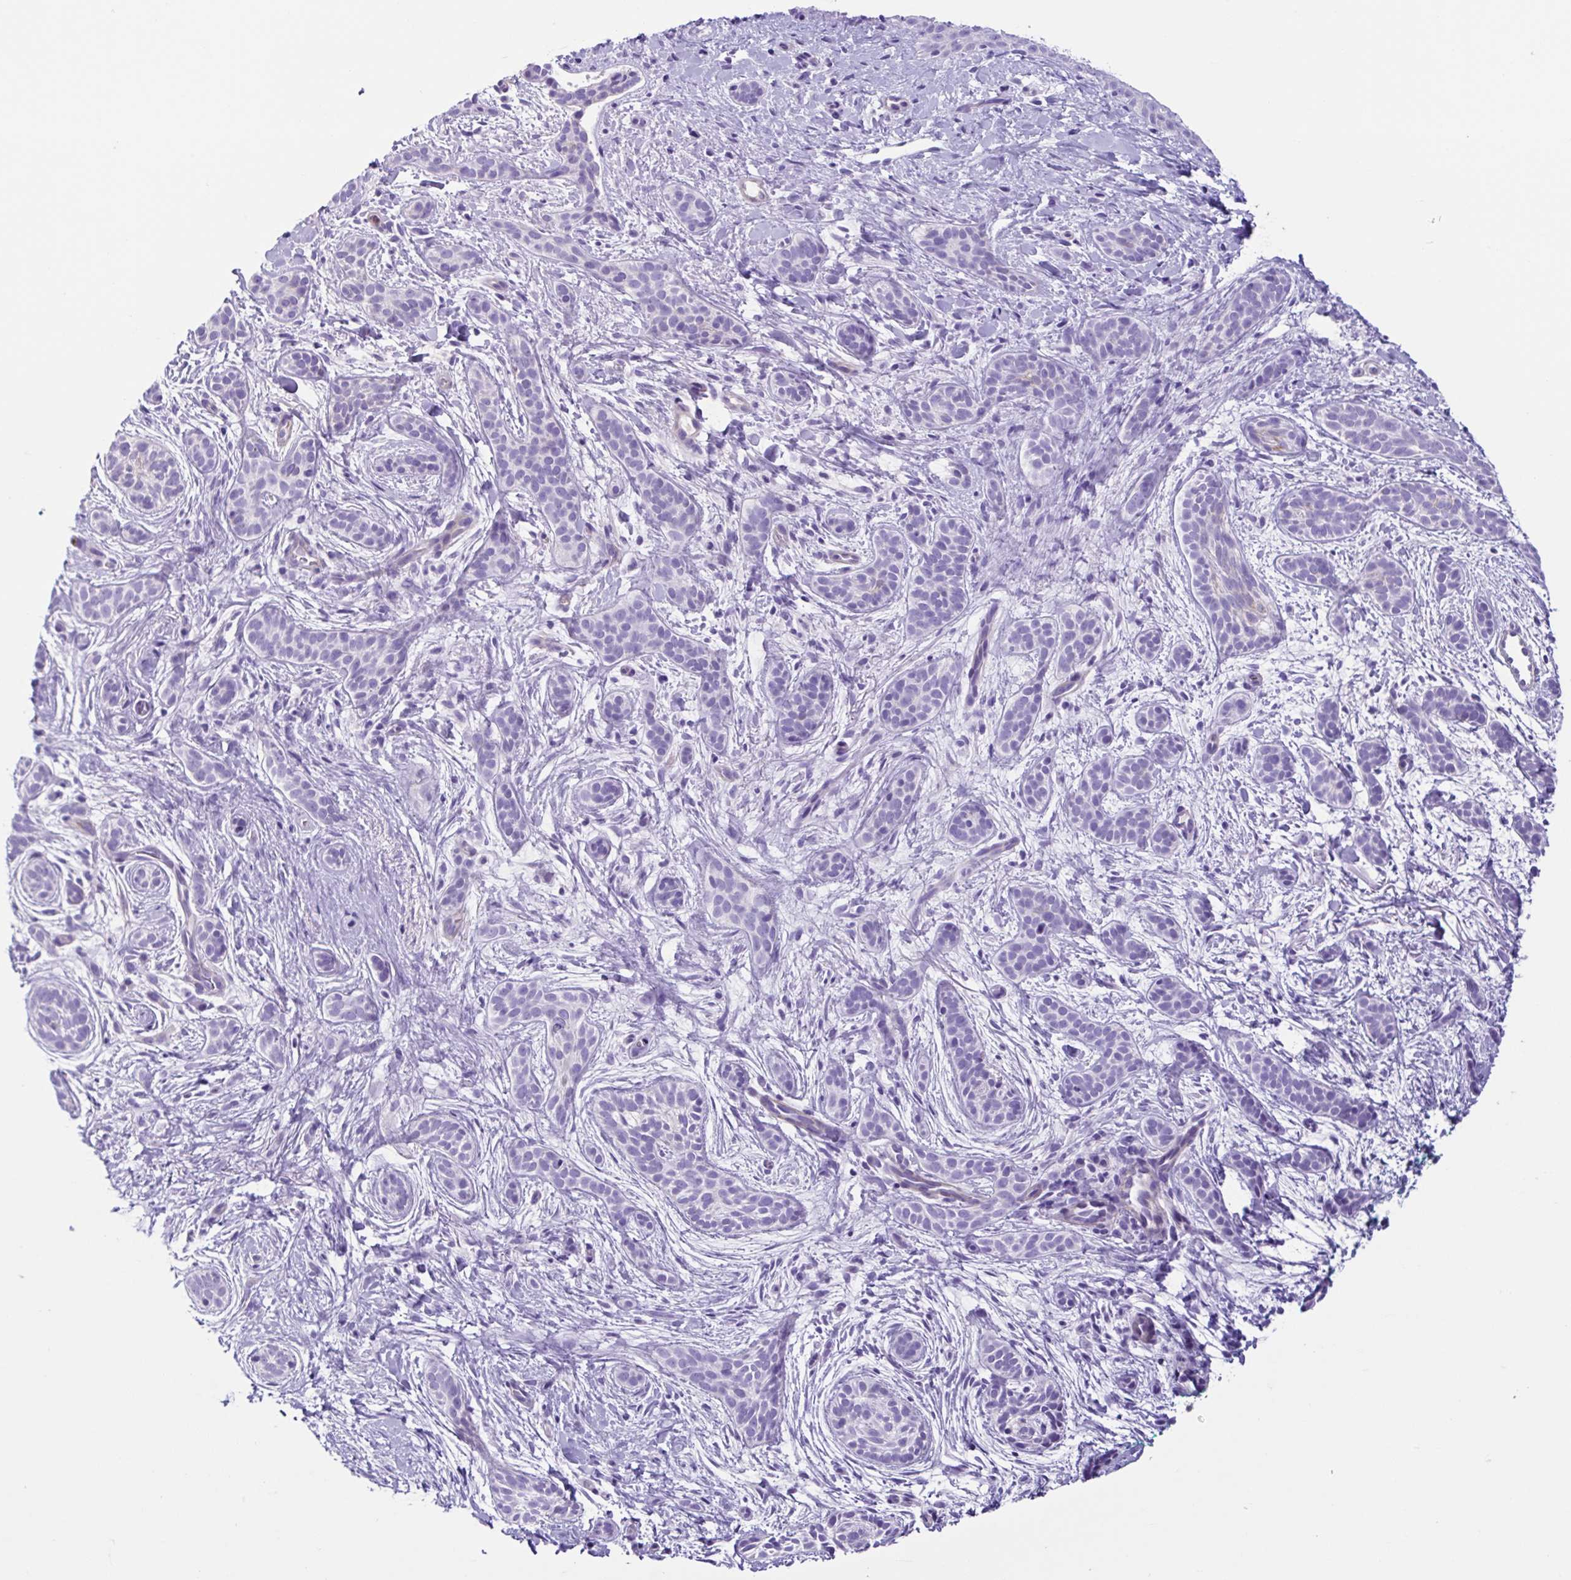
{"staining": {"intensity": "negative", "quantity": "none", "location": "none"}, "tissue": "skin cancer", "cell_type": "Tumor cells", "image_type": "cancer", "snomed": [{"axis": "morphology", "description": "Basal cell carcinoma"}, {"axis": "topography", "description": "Skin"}], "caption": "Photomicrograph shows no protein staining in tumor cells of skin cancer (basal cell carcinoma) tissue.", "gene": "CYP11B1", "patient": {"sex": "male", "age": 63}}